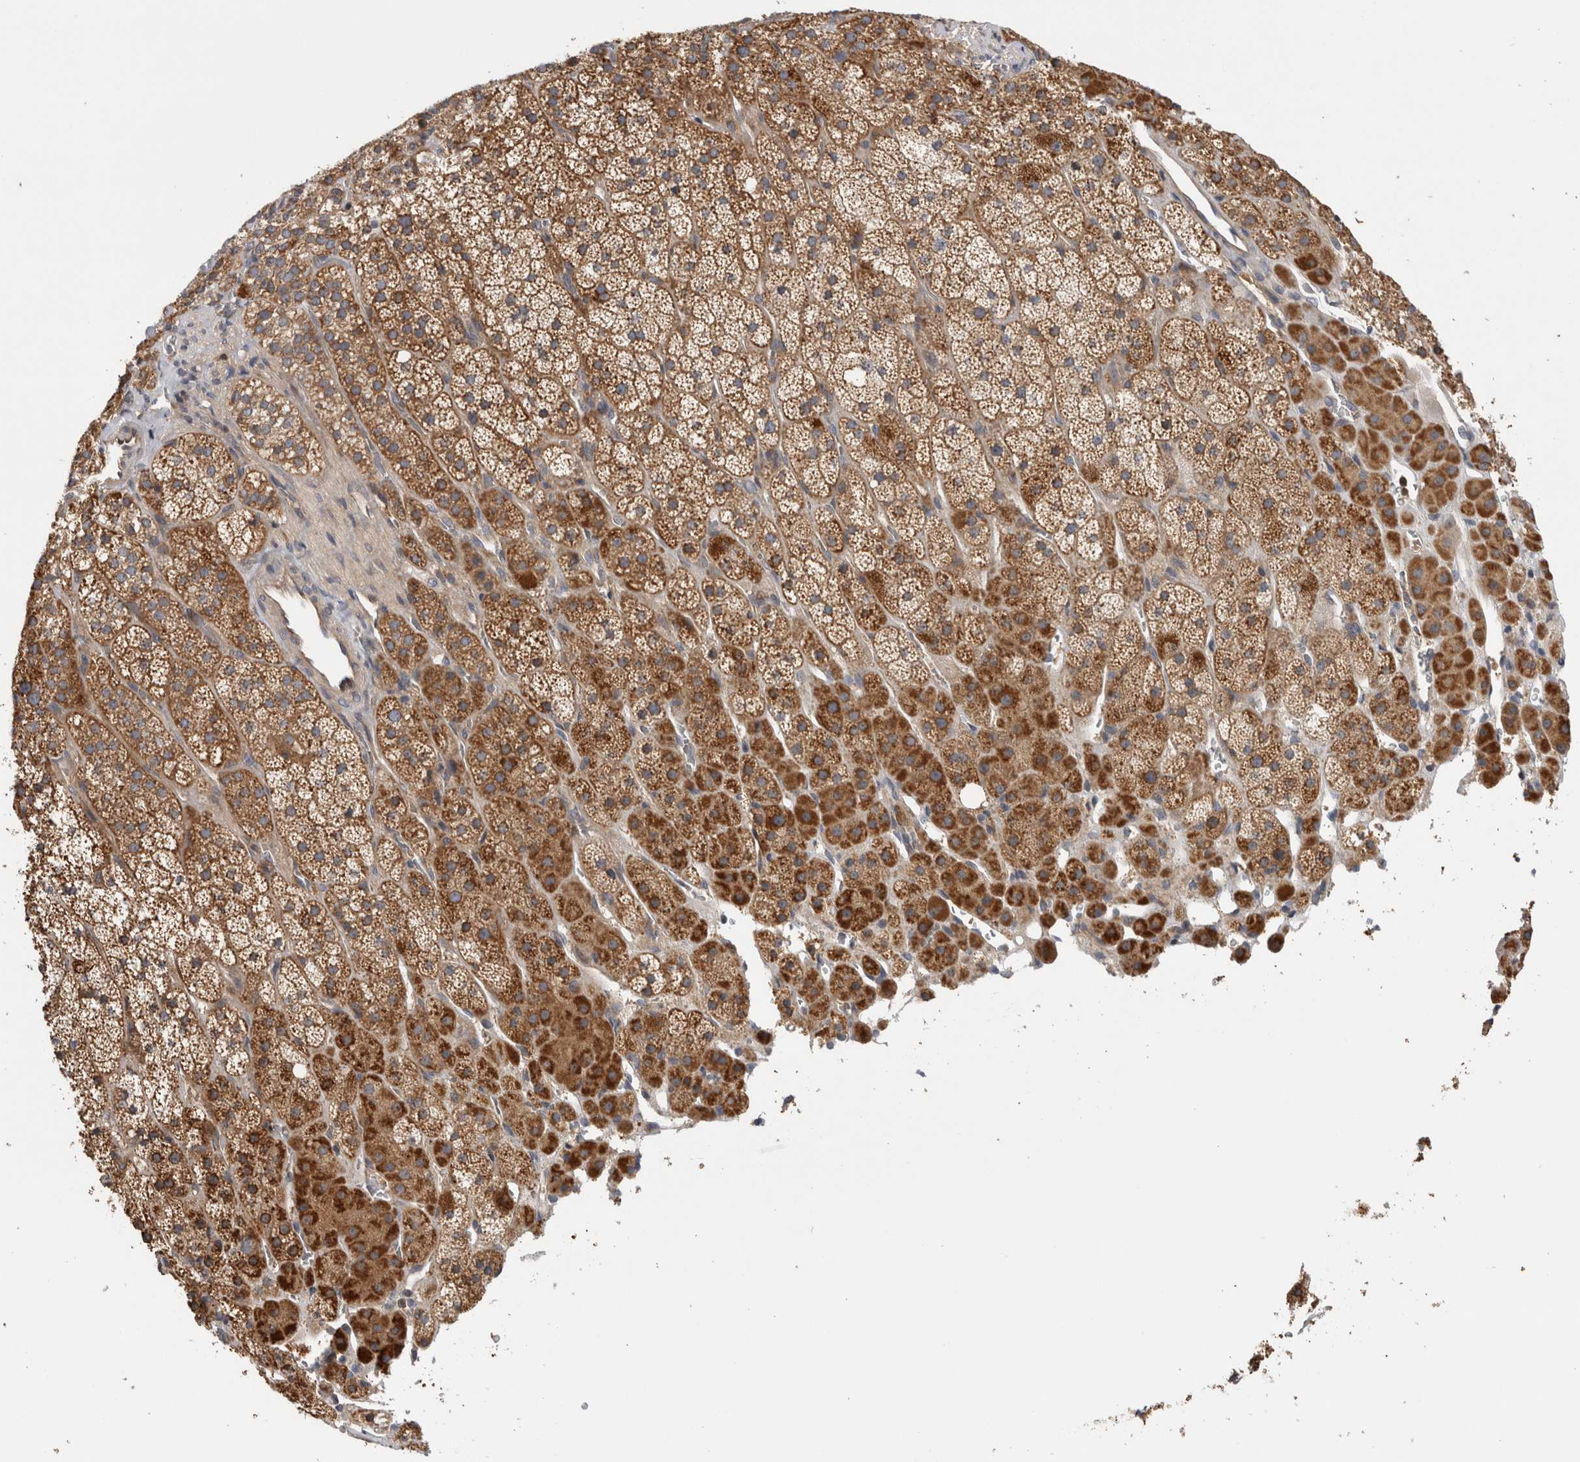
{"staining": {"intensity": "moderate", "quantity": ">75%", "location": "cytoplasmic/membranous"}, "tissue": "adrenal gland", "cell_type": "Glandular cells", "image_type": "normal", "snomed": [{"axis": "morphology", "description": "Normal tissue, NOS"}, {"axis": "topography", "description": "Adrenal gland"}], "caption": "Adrenal gland stained with immunohistochemistry demonstrates moderate cytoplasmic/membranous staining in about >75% of glandular cells.", "gene": "GRIK2", "patient": {"sex": "male", "age": 57}}